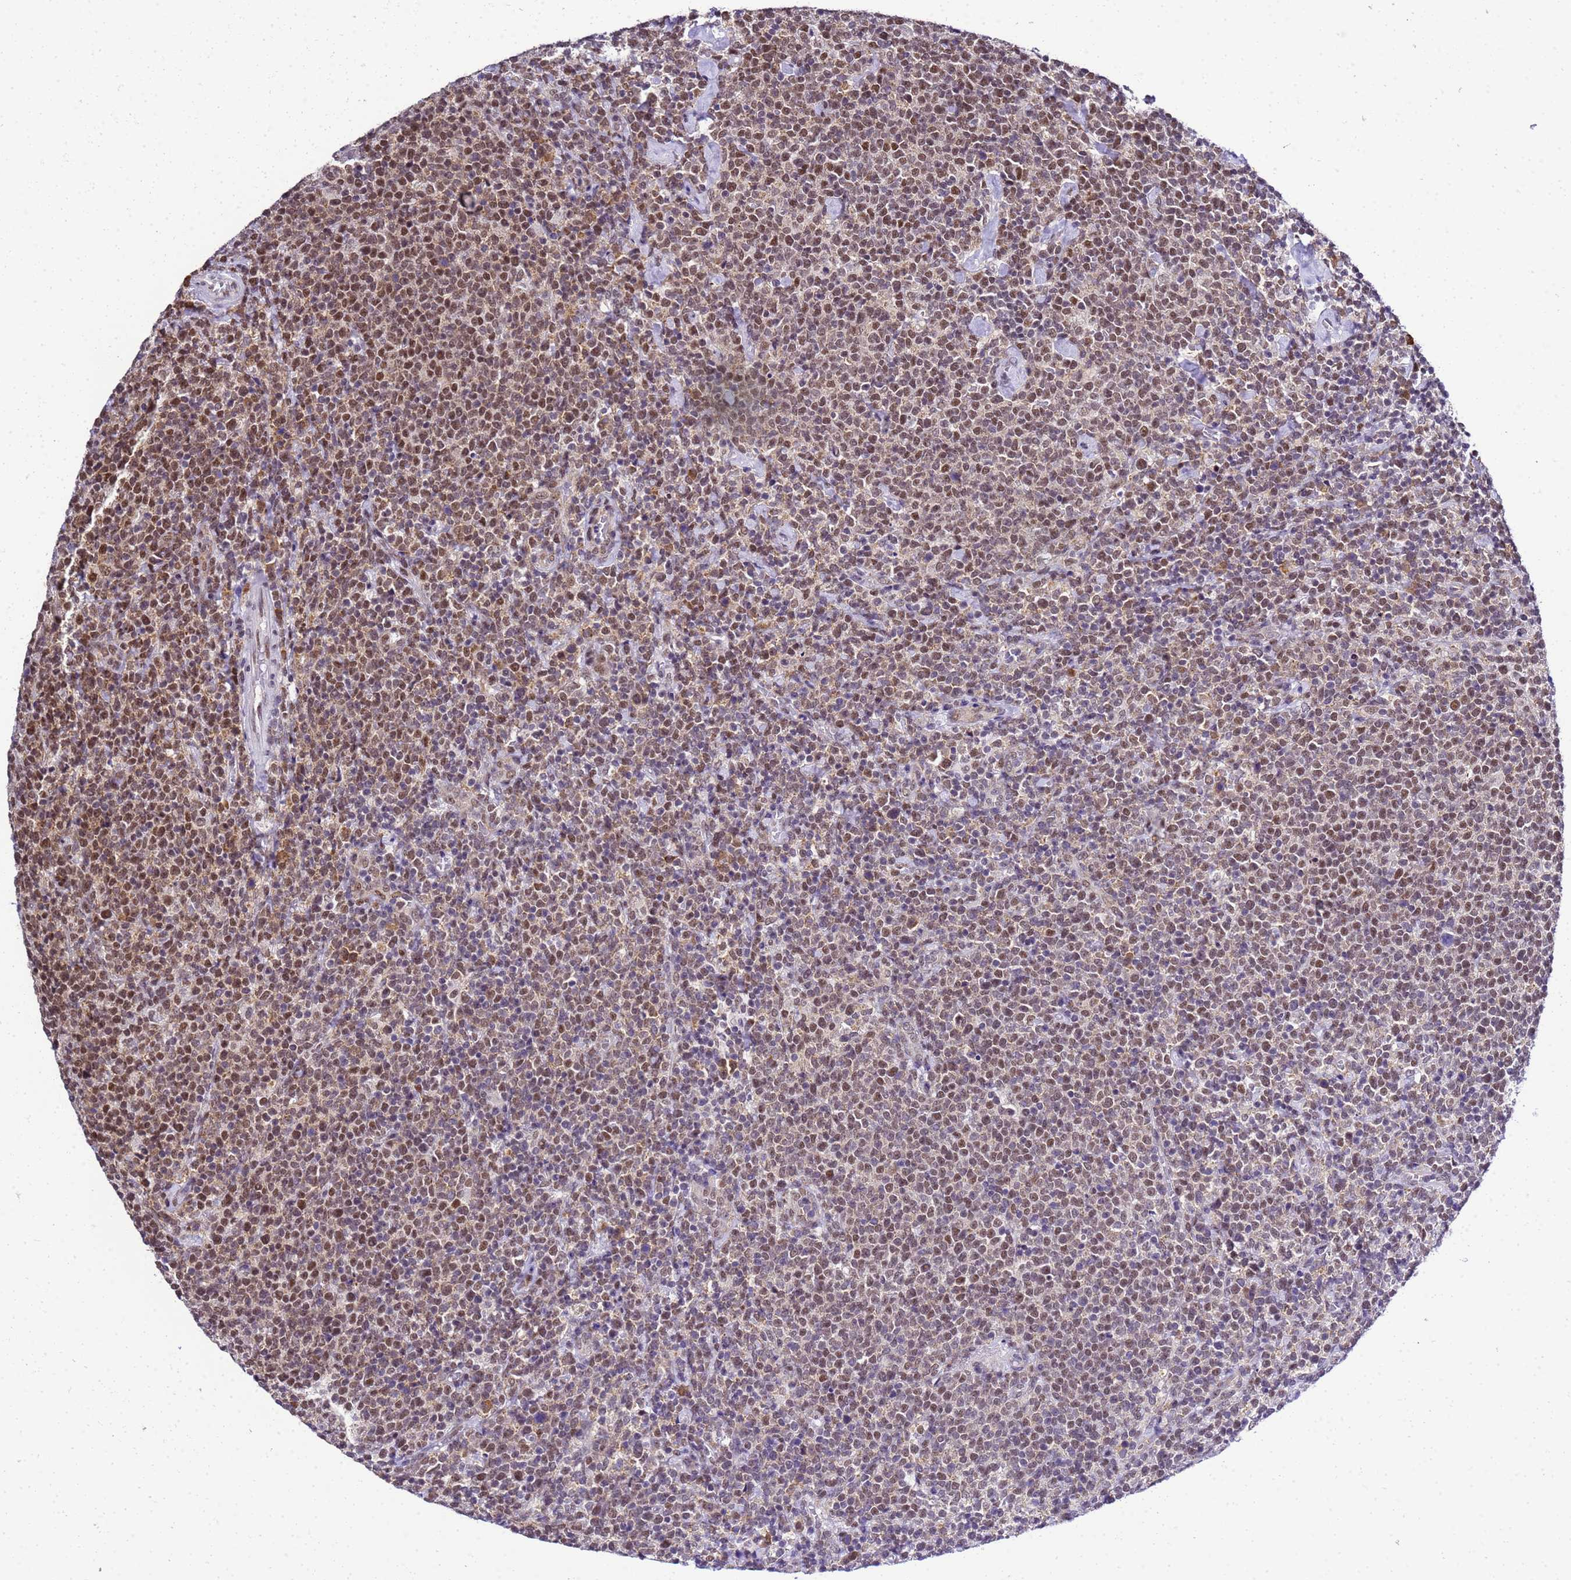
{"staining": {"intensity": "moderate", "quantity": "25%-75%", "location": "nuclear"}, "tissue": "lymphoma", "cell_type": "Tumor cells", "image_type": "cancer", "snomed": [{"axis": "morphology", "description": "Malignant lymphoma, non-Hodgkin's type, High grade"}, {"axis": "topography", "description": "Lymph node"}], "caption": "Malignant lymphoma, non-Hodgkin's type (high-grade) was stained to show a protein in brown. There is medium levels of moderate nuclear expression in approximately 25%-75% of tumor cells.", "gene": "SMN1", "patient": {"sex": "male", "age": 61}}